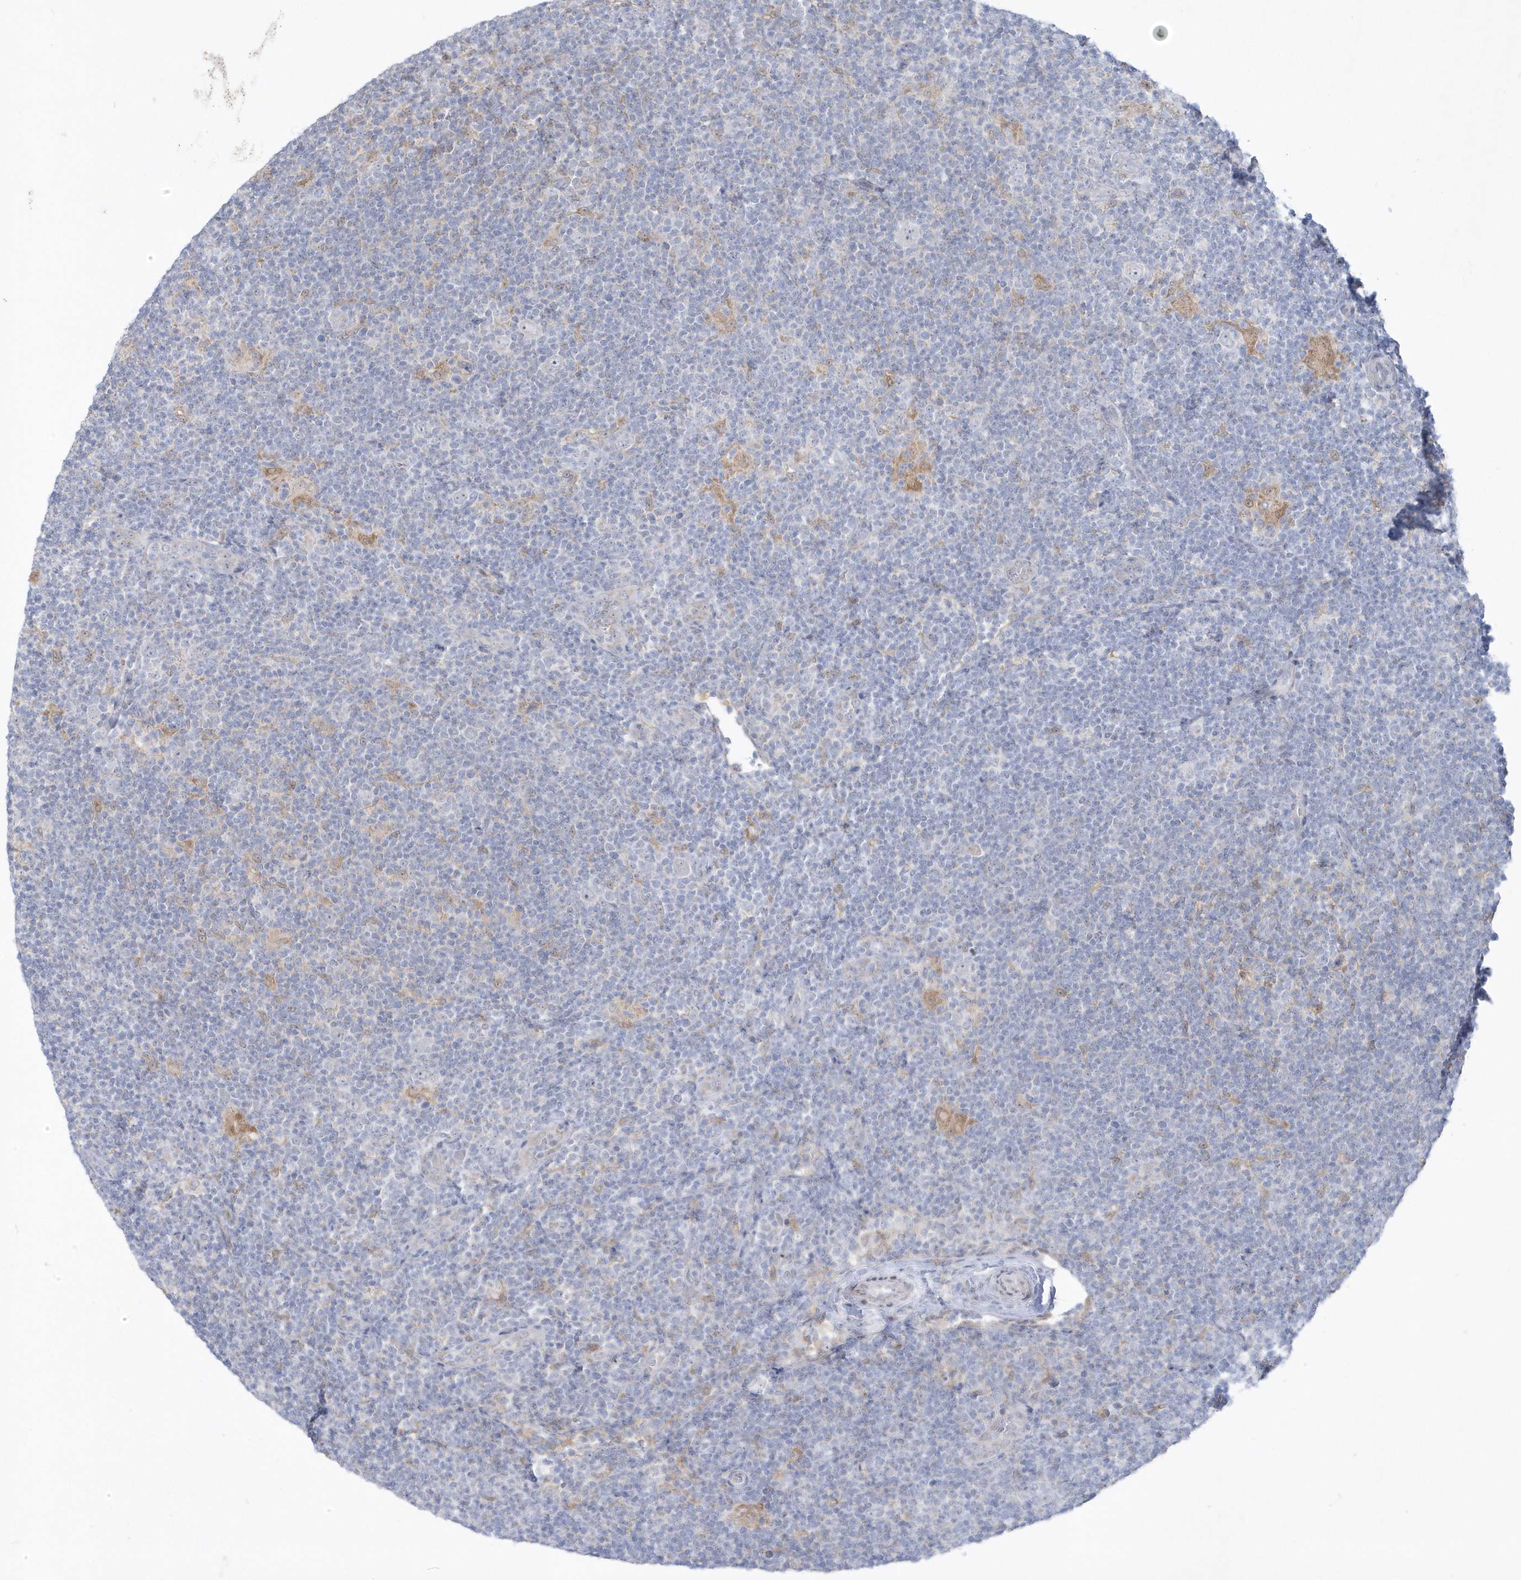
{"staining": {"intensity": "negative", "quantity": "none", "location": "none"}, "tissue": "lymphoma", "cell_type": "Tumor cells", "image_type": "cancer", "snomed": [{"axis": "morphology", "description": "Hodgkin's disease, NOS"}, {"axis": "topography", "description": "Lymph node"}], "caption": "IHC image of neoplastic tissue: human lymphoma stained with DAB (3,3'-diaminobenzidine) reveals no significant protein positivity in tumor cells.", "gene": "PCBD1", "patient": {"sex": "female", "age": 57}}